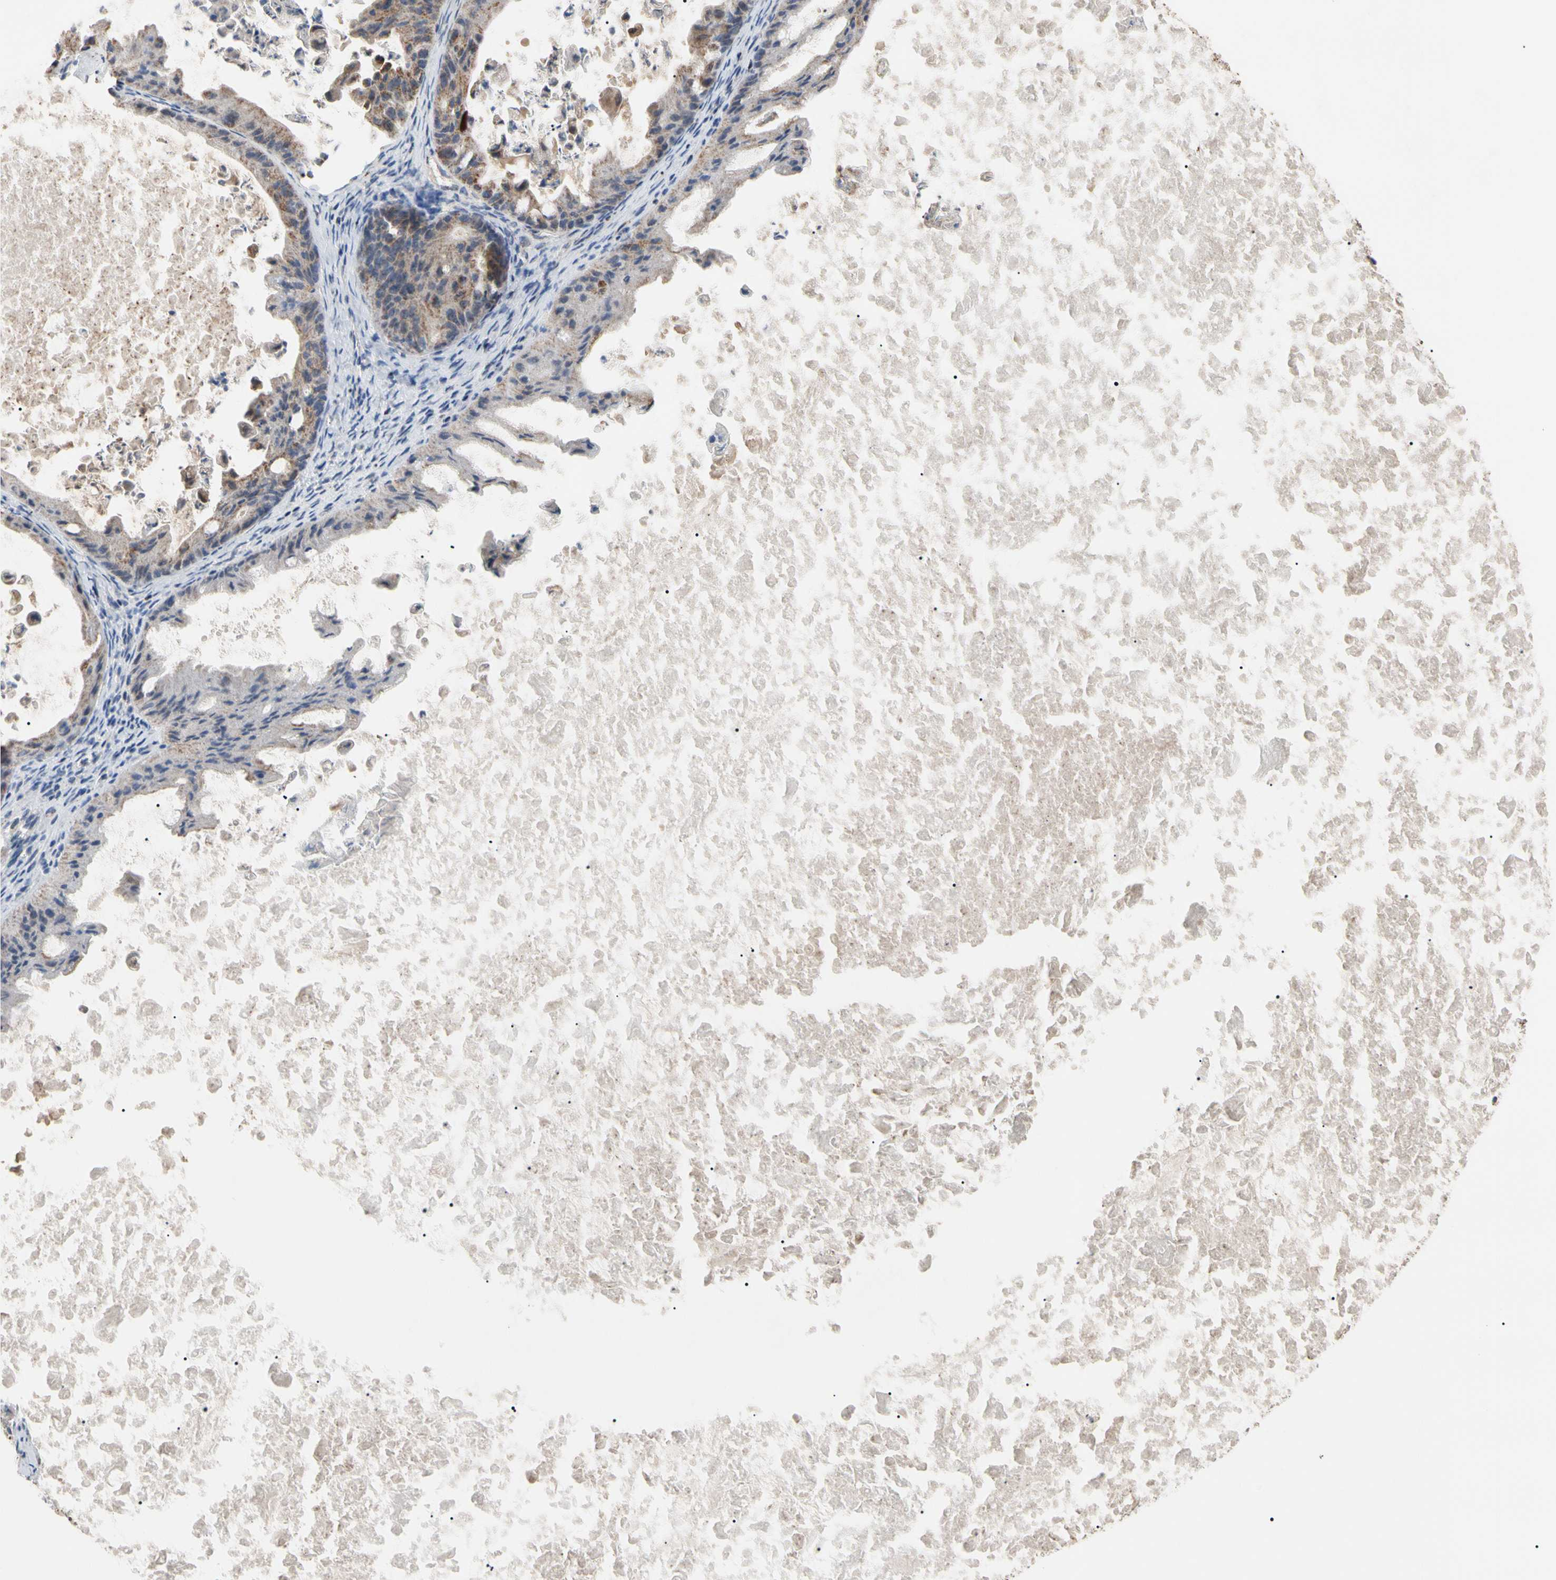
{"staining": {"intensity": "moderate", "quantity": ">75%", "location": "cytoplasmic/membranous"}, "tissue": "ovarian cancer", "cell_type": "Tumor cells", "image_type": "cancer", "snomed": [{"axis": "morphology", "description": "Cystadenocarcinoma, mucinous, NOS"}, {"axis": "topography", "description": "Ovary"}], "caption": "DAB (3,3'-diaminobenzidine) immunohistochemical staining of ovarian cancer shows moderate cytoplasmic/membranous protein expression in about >75% of tumor cells.", "gene": "FAM110B", "patient": {"sex": "female", "age": 37}}